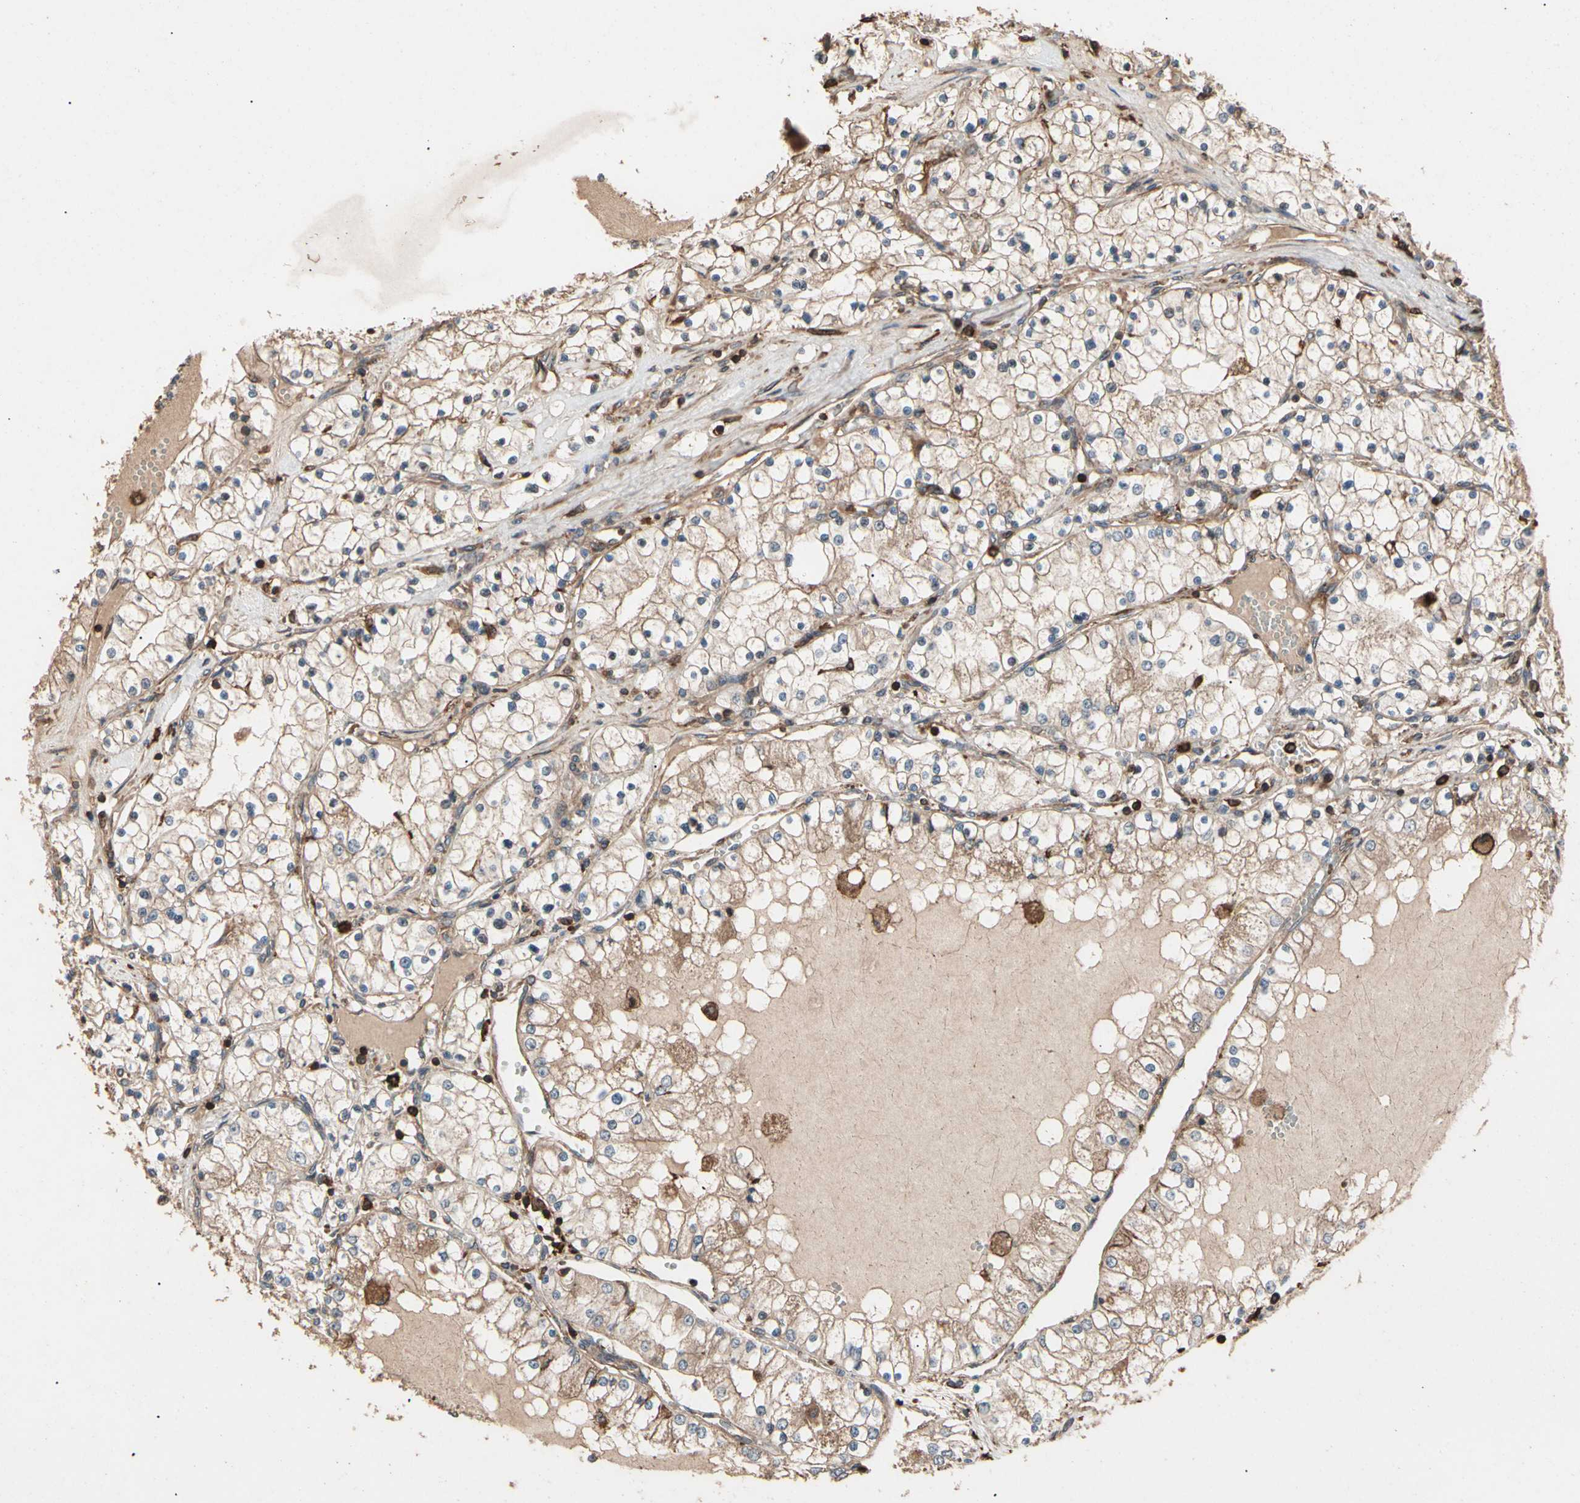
{"staining": {"intensity": "moderate", "quantity": ">75%", "location": "cytoplasmic/membranous"}, "tissue": "renal cancer", "cell_type": "Tumor cells", "image_type": "cancer", "snomed": [{"axis": "morphology", "description": "Adenocarcinoma, NOS"}, {"axis": "topography", "description": "Kidney"}], "caption": "DAB (3,3'-diaminobenzidine) immunohistochemical staining of human adenocarcinoma (renal) shows moderate cytoplasmic/membranous protein staining in about >75% of tumor cells.", "gene": "AGBL2", "patient": {"sex": "male", "age": 68}}